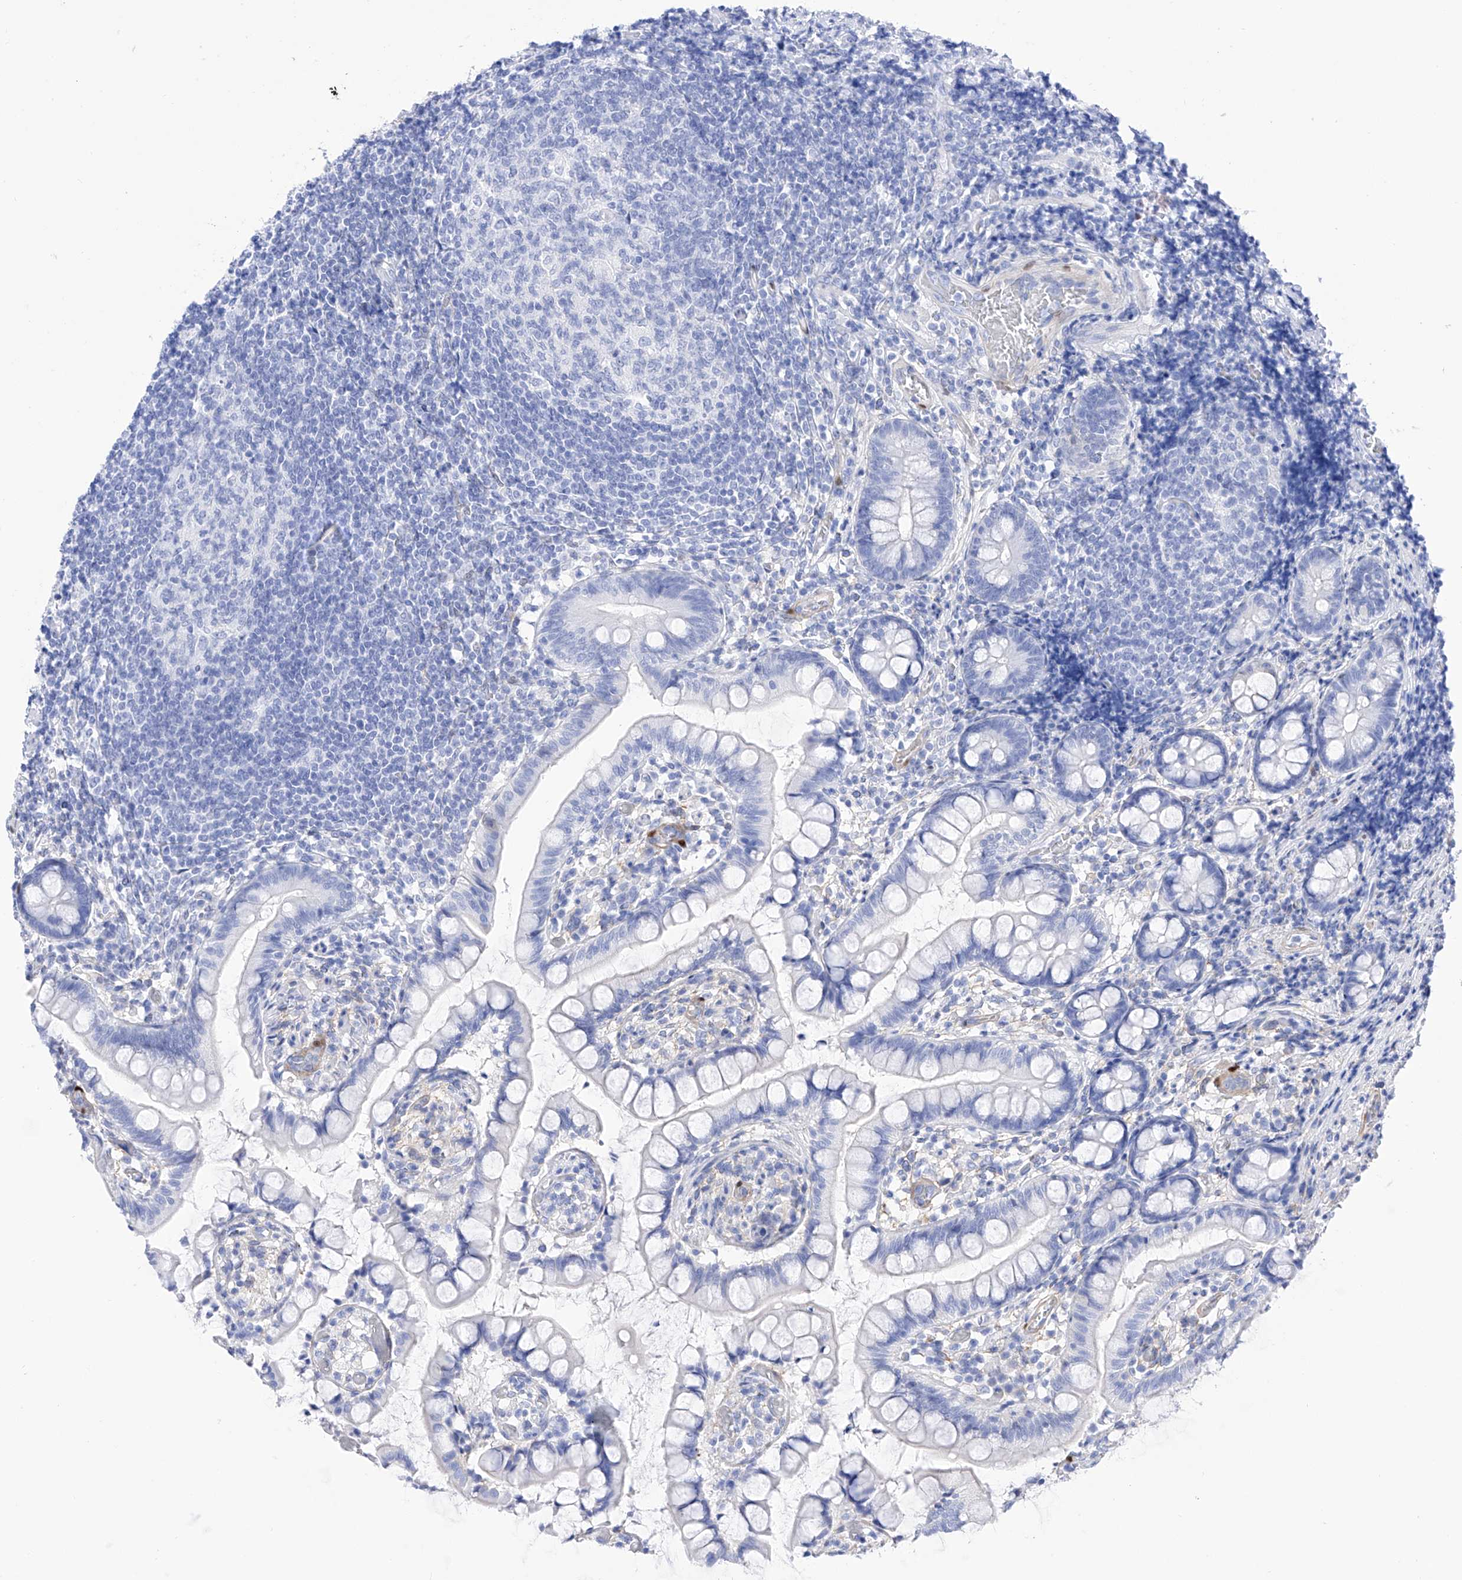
{"staining": {"intensity": "negative", "quantity": "none", "location": "none"}, "tissue": "small intestine", "cell_type": "Glandular cells", "image_type": "normal", "snomed": [{"axis": "morphology", "description": "Normal tissue, NOS"}, {"axis": "topography", "description": "Small intestine"}], "caption": "High magnification brightfield microscopy of normal small intestine stained with DAB (3,3'-diaminobenzidine) (brown) and counterstained with hematoxylin (blue): glandular cells show no significant expression. (DAB (3,3'-diaminobenzidine) IHC, high magnification).", "gene": "TRPC7", "patient": {"sex": "male", "age": 52}}